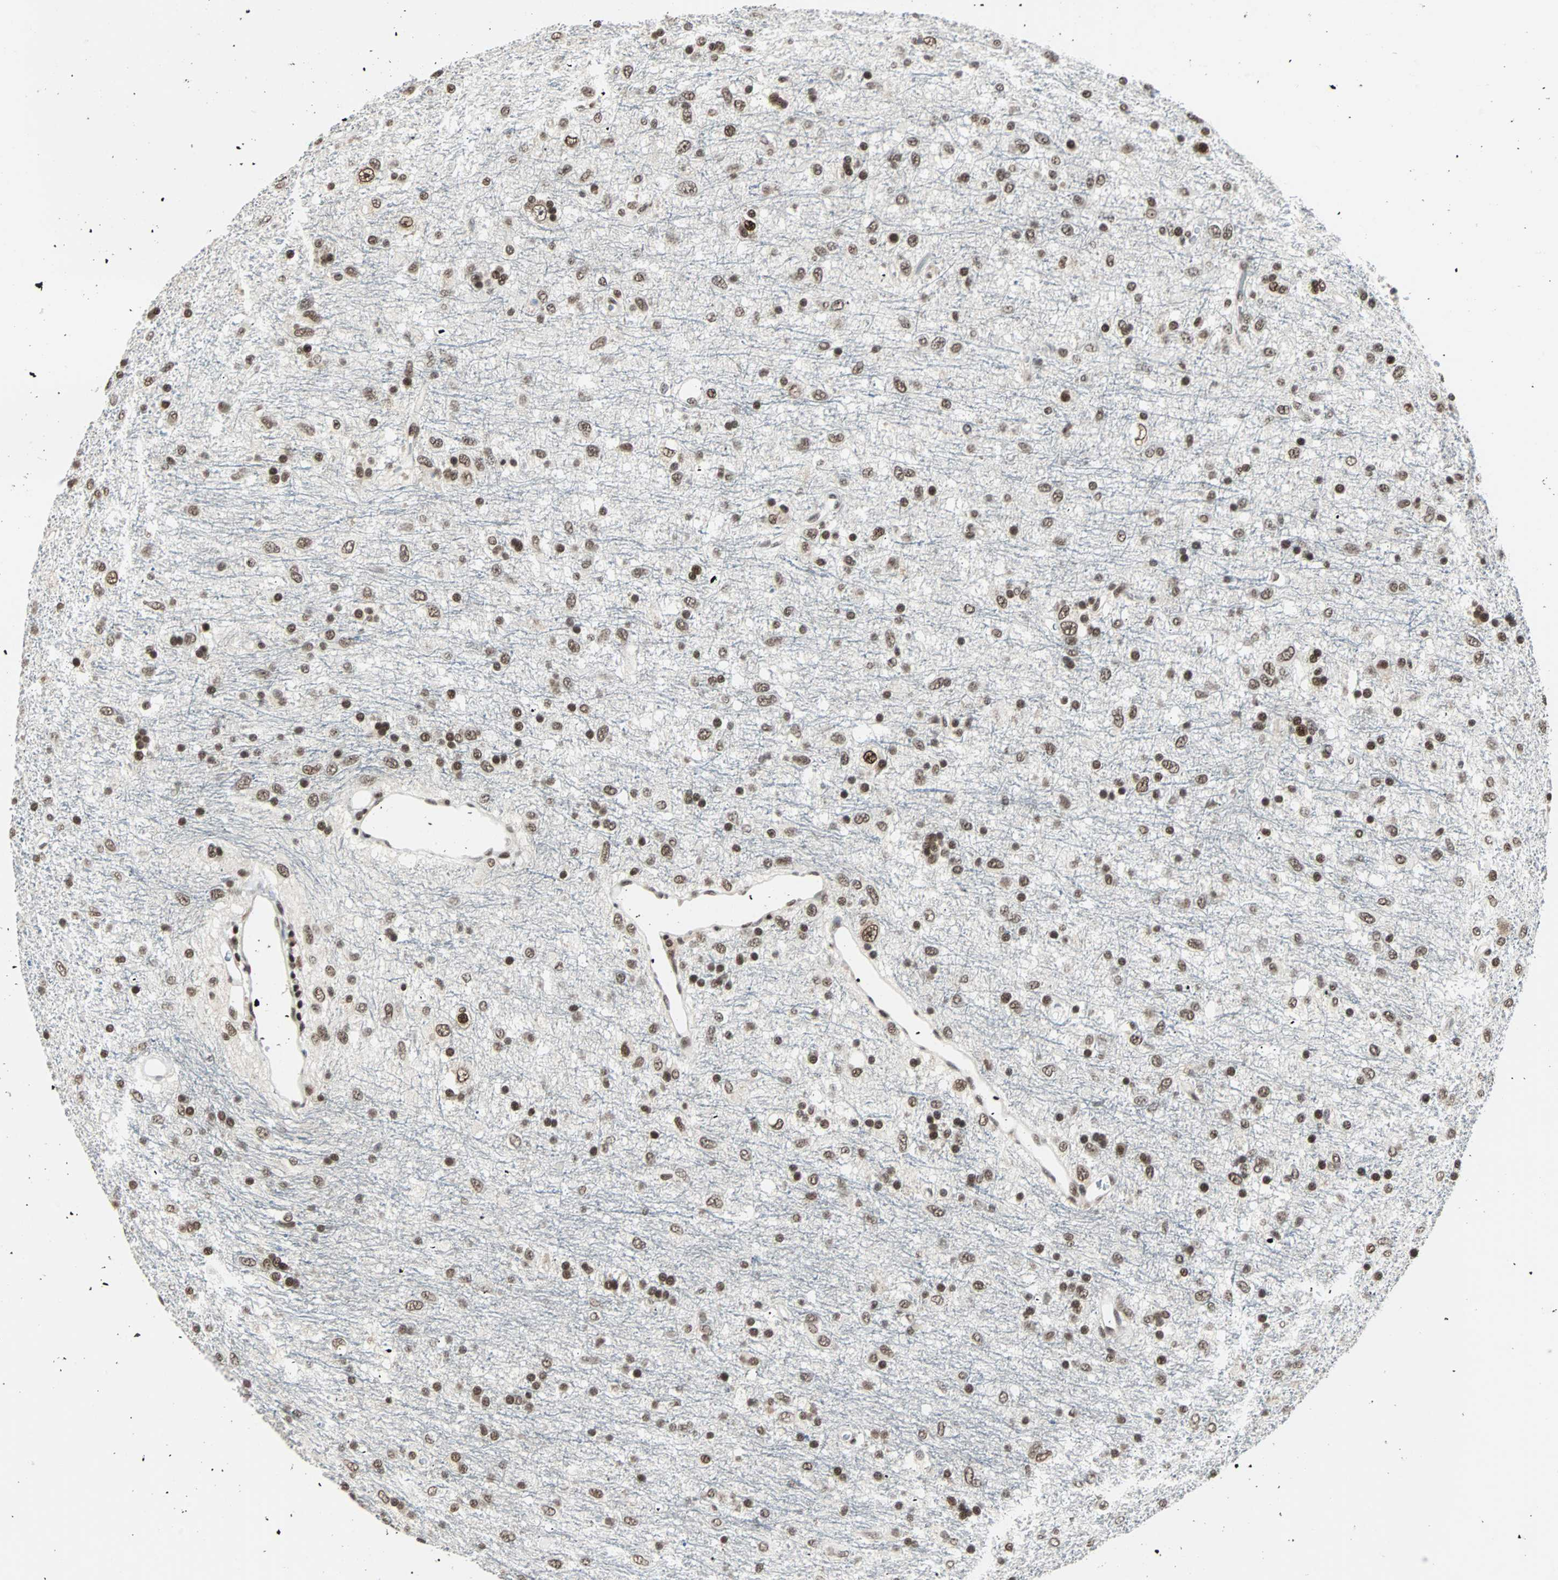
{"staining": {"intensity": "strong", "quantity": ">75%", "location": "nuclear"}, "tissue": "glioma", "cell_type": "Tumor cells", "image_type": "cancer", "snomed": [{"axis": "morphology", "description": "Glioma, malignant, Low grade"}, {"axis": "topography", "description": "Brain"}], "caption": "Brown immunohistochemical staining in malignant glioma (low-grade) demonstrates strong nuclear staining in approximately >75% of tumor cells. (DAB = brown stain, brightfield microscopy at high magnification).", "gene": "TERF2IP", "patient": {"sex": "male", "age": 77}}